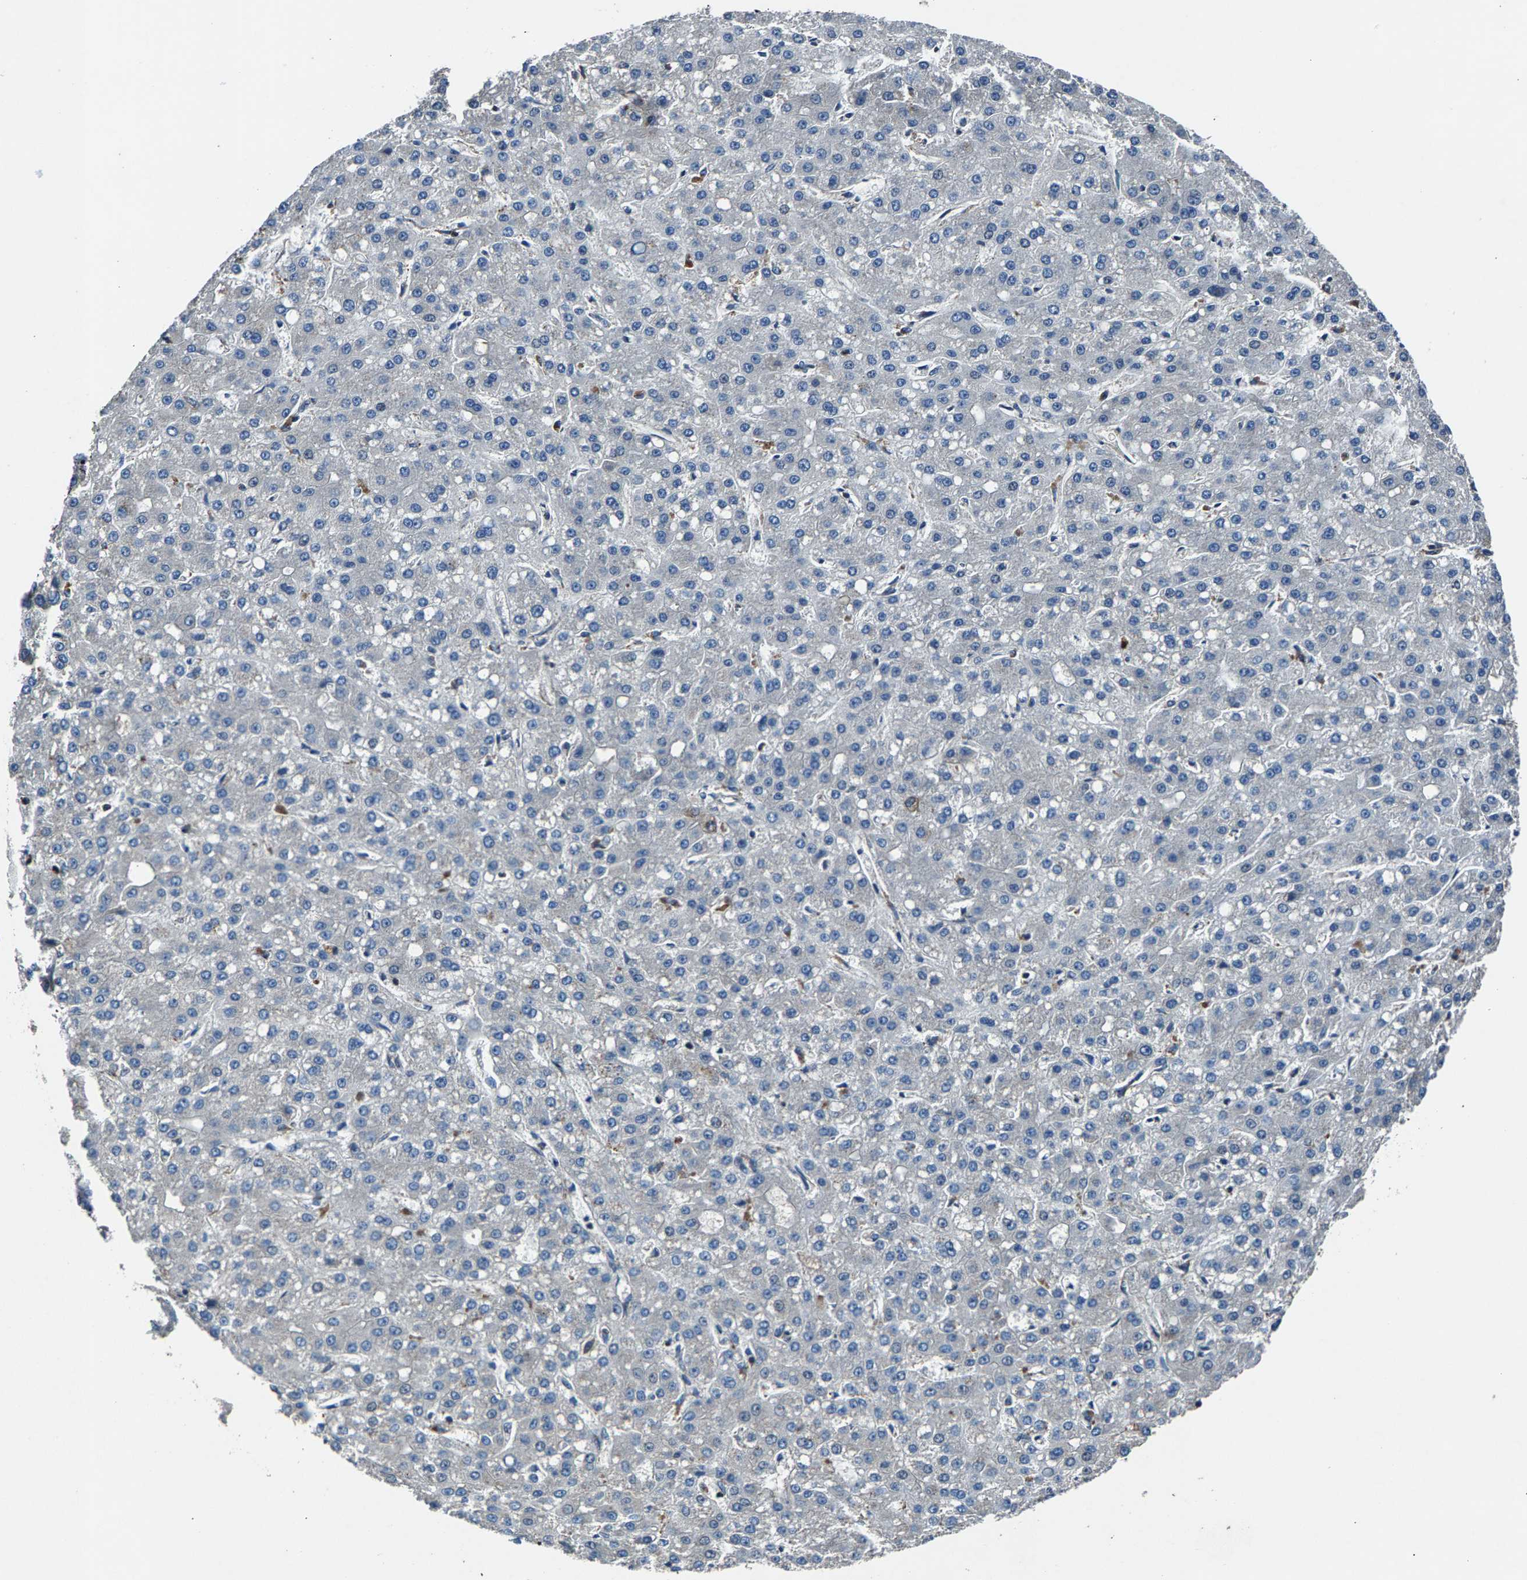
{"staining": {"intensity": "negative", "quantity": "none", "location": "none"}, "tissue": "liver cancer", "cell_type": "Tumor cells", "image_type": "cancer", "snomed": [{"axis": "morphology", "description": "Carcinoma, Hepatocellular, NOS"}, {"axis": "topography", "description": "Liver"}], "caption": "A micrograph of liver cancer stained for a protein reveals no brown staining in tumor cells.", "gene": "LPCAT1", "patient": {"sex": "male", "age": 67}}